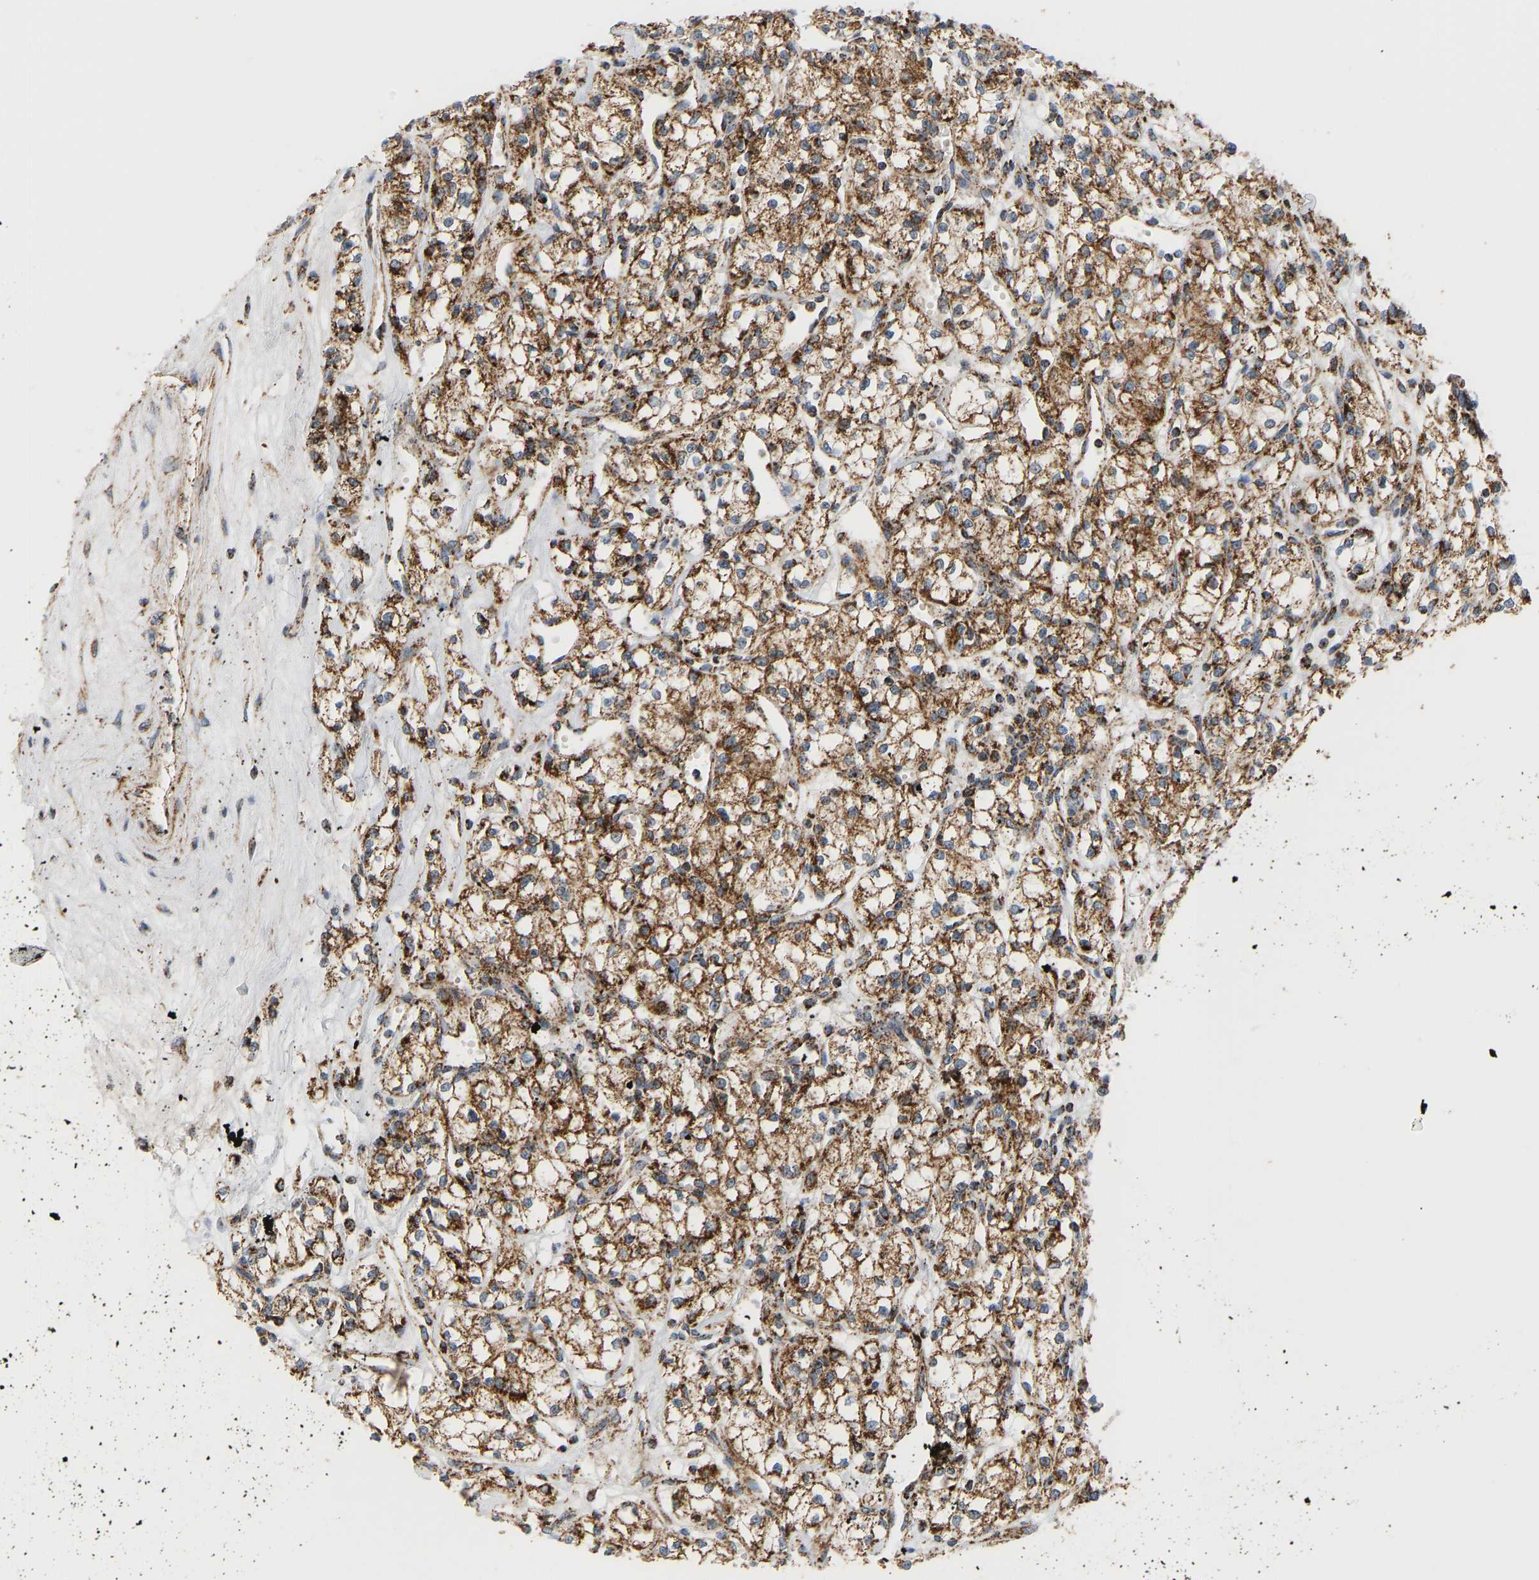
{"staining": {"intensity": "moderate", "quantity": ">75%", "location": "cytoplasmic/membranous"}, "tissue": "renal cancer", "cell_type": "Tumor cells", "image_type": "cancer", "snomed": [{"axis": "morphology", "description": "Adenocarcinoma, NOS"}, {"axis": "topography", "description": "Kidney"}], "caption": "Protein staining of renal cancer tissue exhibits moderate cytoplasmic/membranous expression in about >75% of tumor cells.", "gene": "GPSM2", "patient": {"sex": "male", "age": 59}}